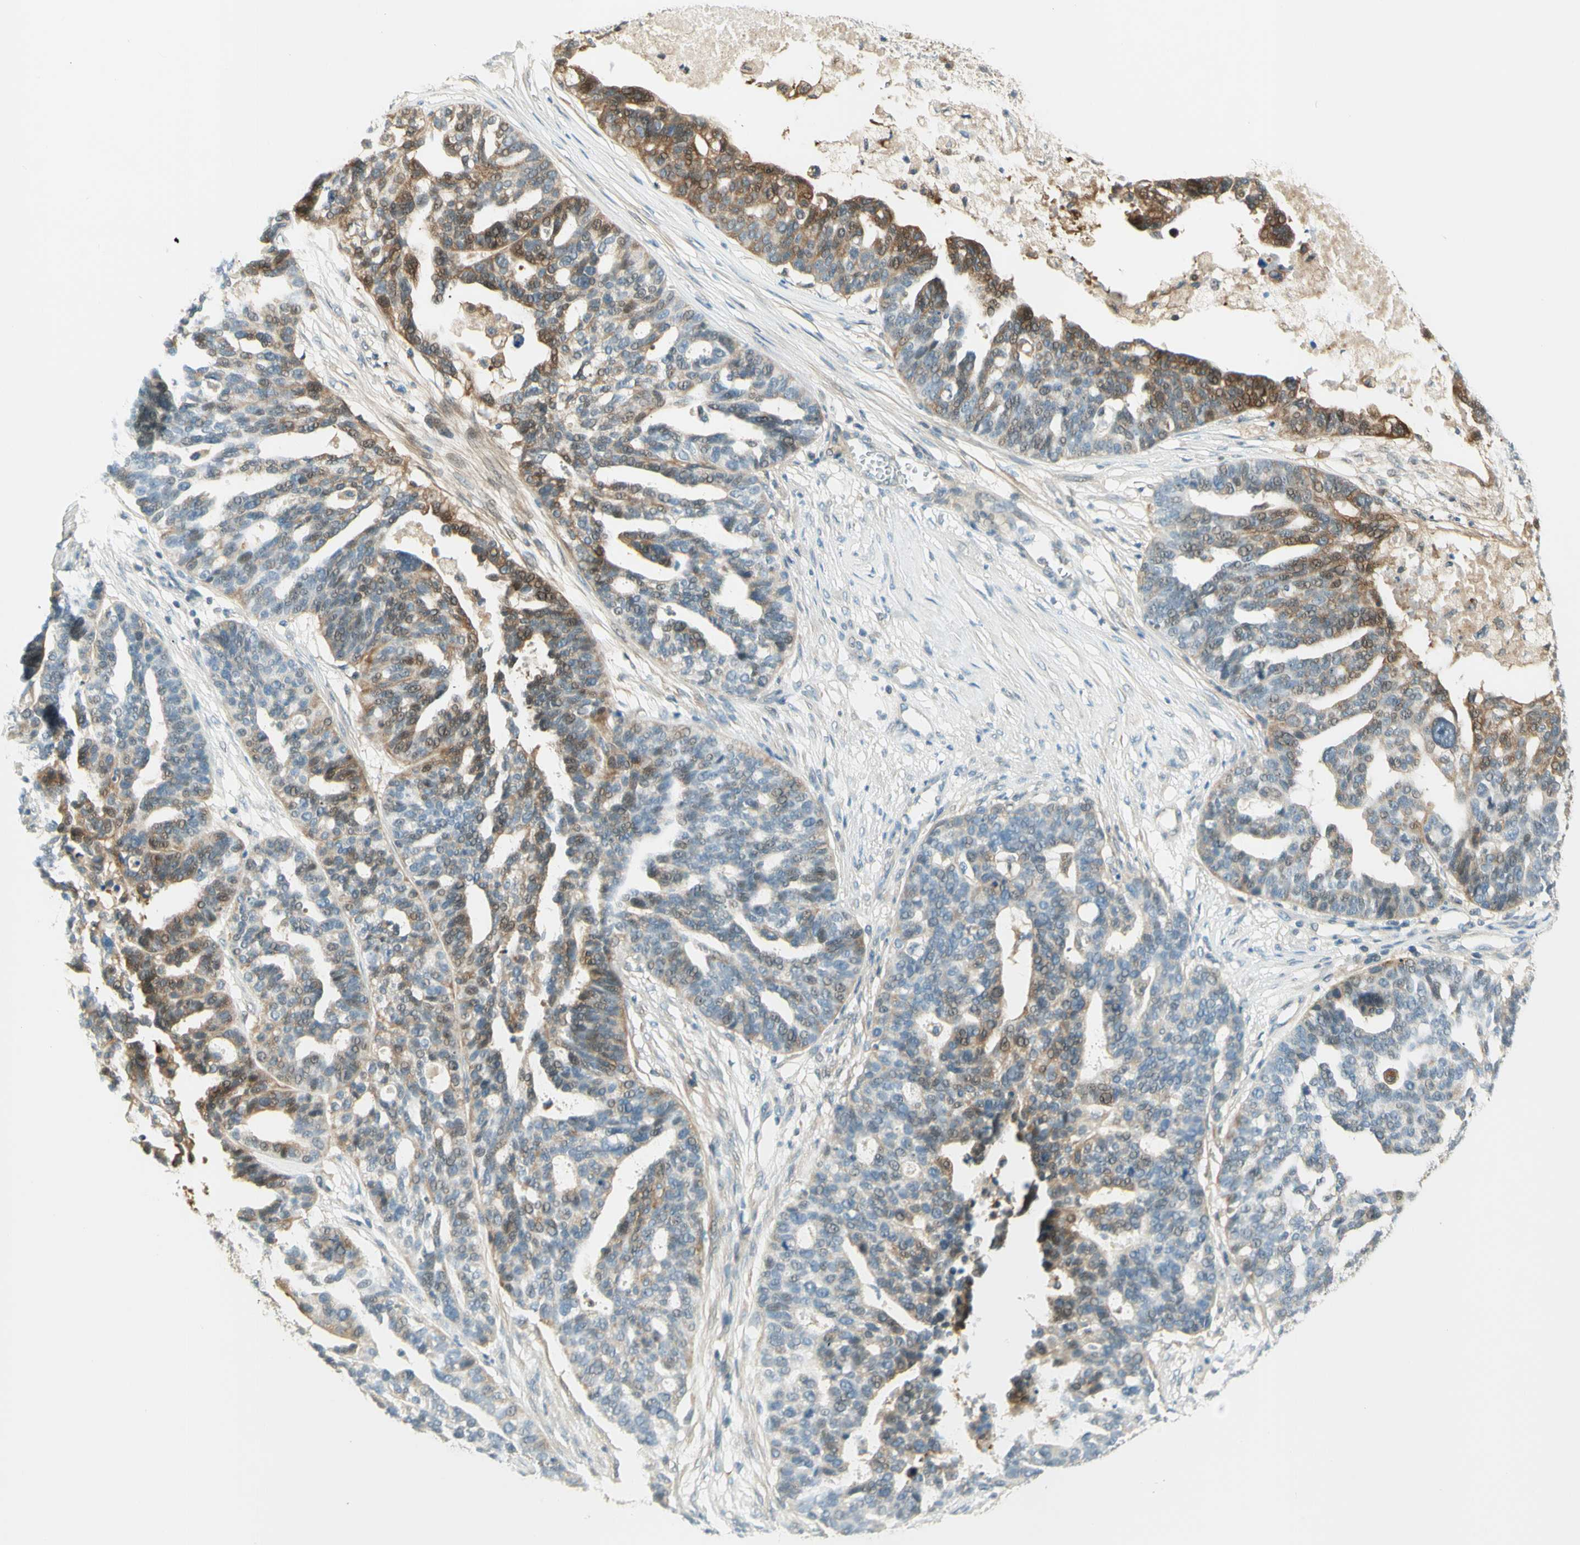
{"staining": {"intensity": "moderate", "quantity": "25%-75%", "location": "cytoplasmic/membranous"}, "tissue": "ovarian cancer", "cell_type": "Tumor cells", "image_type": "cancer", "snomed": [{"axis": "morphology", "description": "Cystadenocarcinoma, serous, NOS"}, {"axis": "topography", "description": "Ovary"}], "caption": "Protein staining demonstrates moderate cytoplasmic/membranous expression in about 25%-75% of tumor cells in ovarian cancer.", "gene": "PROM1", "patient": {"sex": "female", "age": 59}}